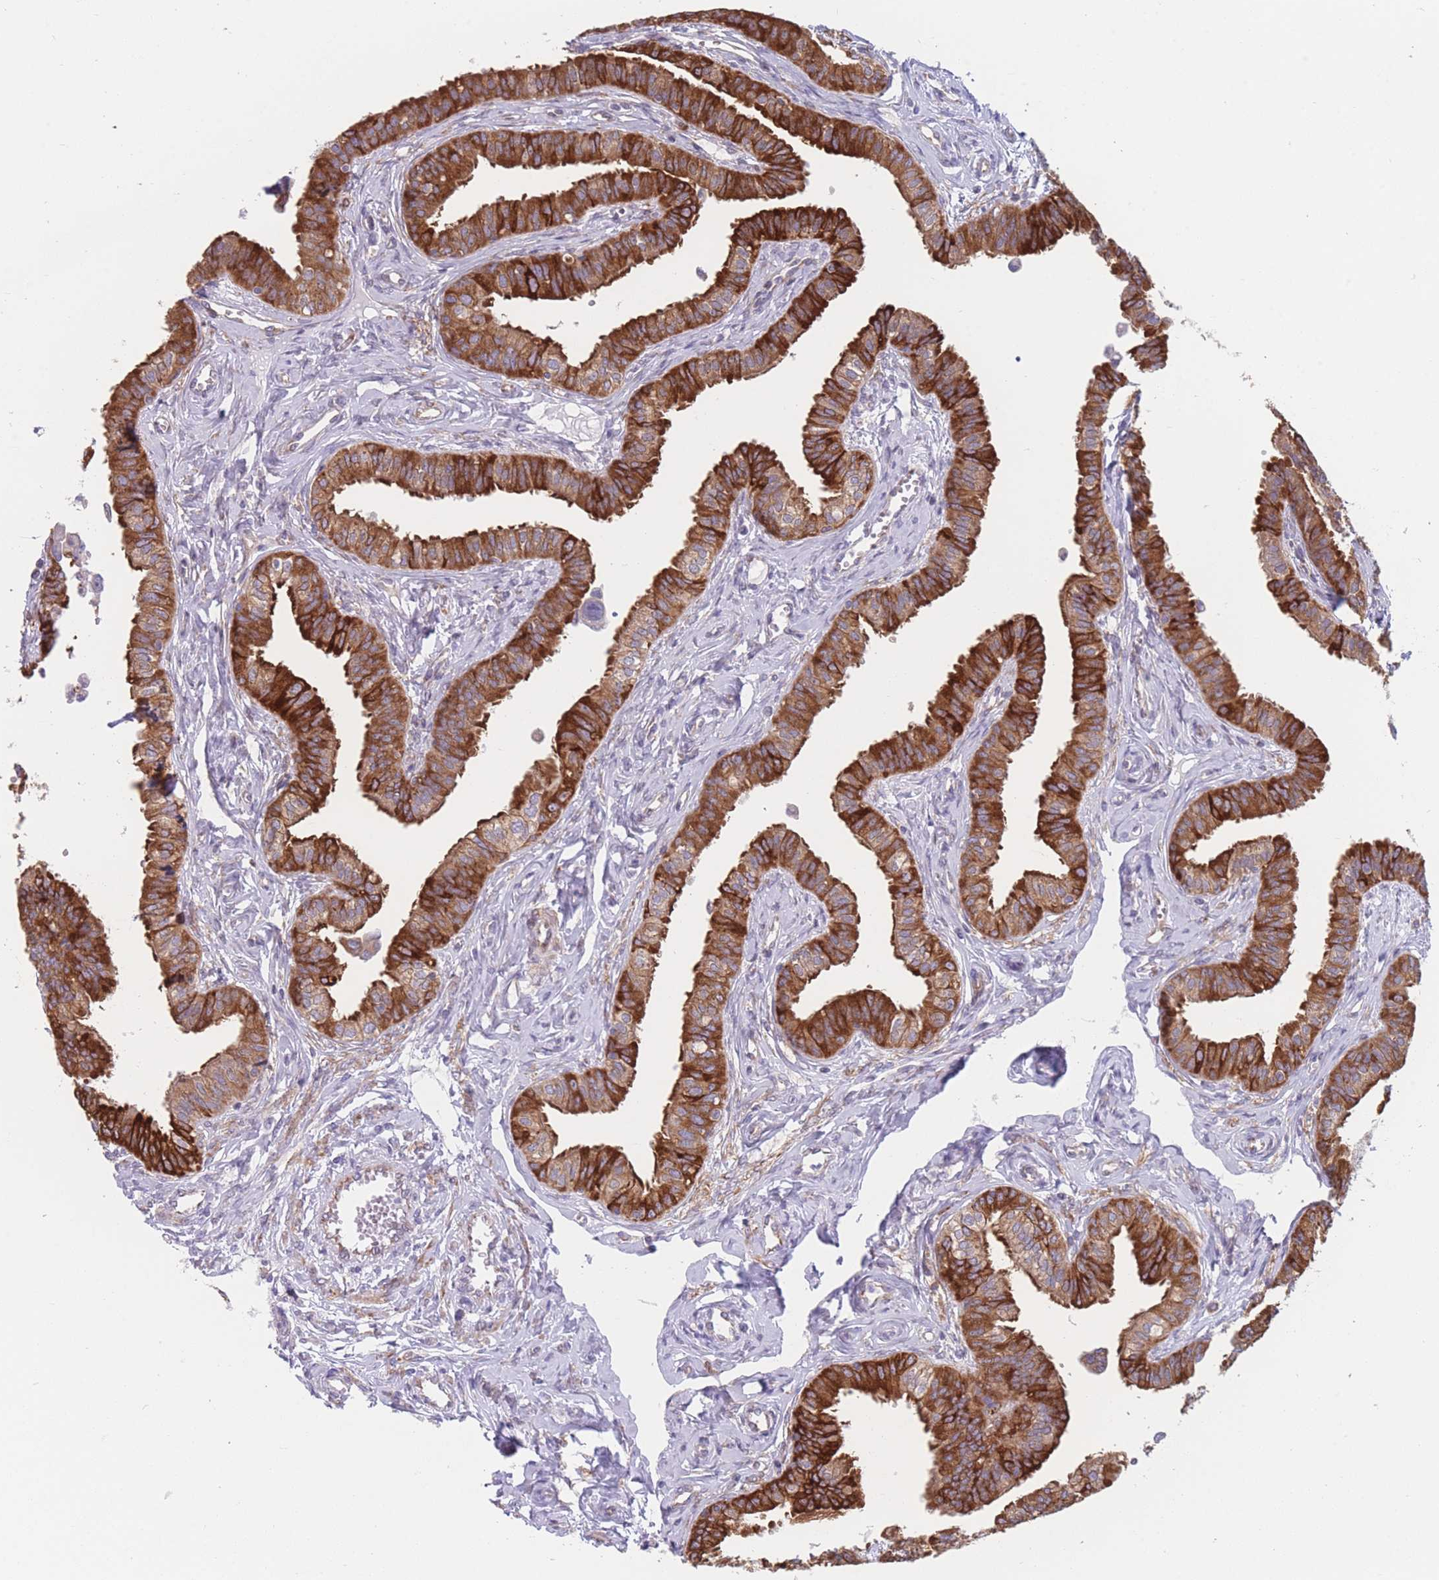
{"staining": {"intensity": "strong", "quantity": ">75%", "location": "cytoplasmic/membranous"}, "tissue": "fallopian tube", "cell_type": "Glandular cells", "image_type": "normal", "snomed": [{"axis": "morphology", "description": "Normal tissue, NOS"}, {"axis": "morphology", "description": "Carcinoma, NOS"}, {"axis": "topography", "description": "Fallopian tube"}, {"axis": "topography", "description": "Ovary"}], "caption": "Fallopian tube stained with a brown dye reveals strong cytoplasmic/membranous positive staining in about >75% of glandular cells.", "gene": "AK9", "patient": {"sex": "female", "age": 59}}